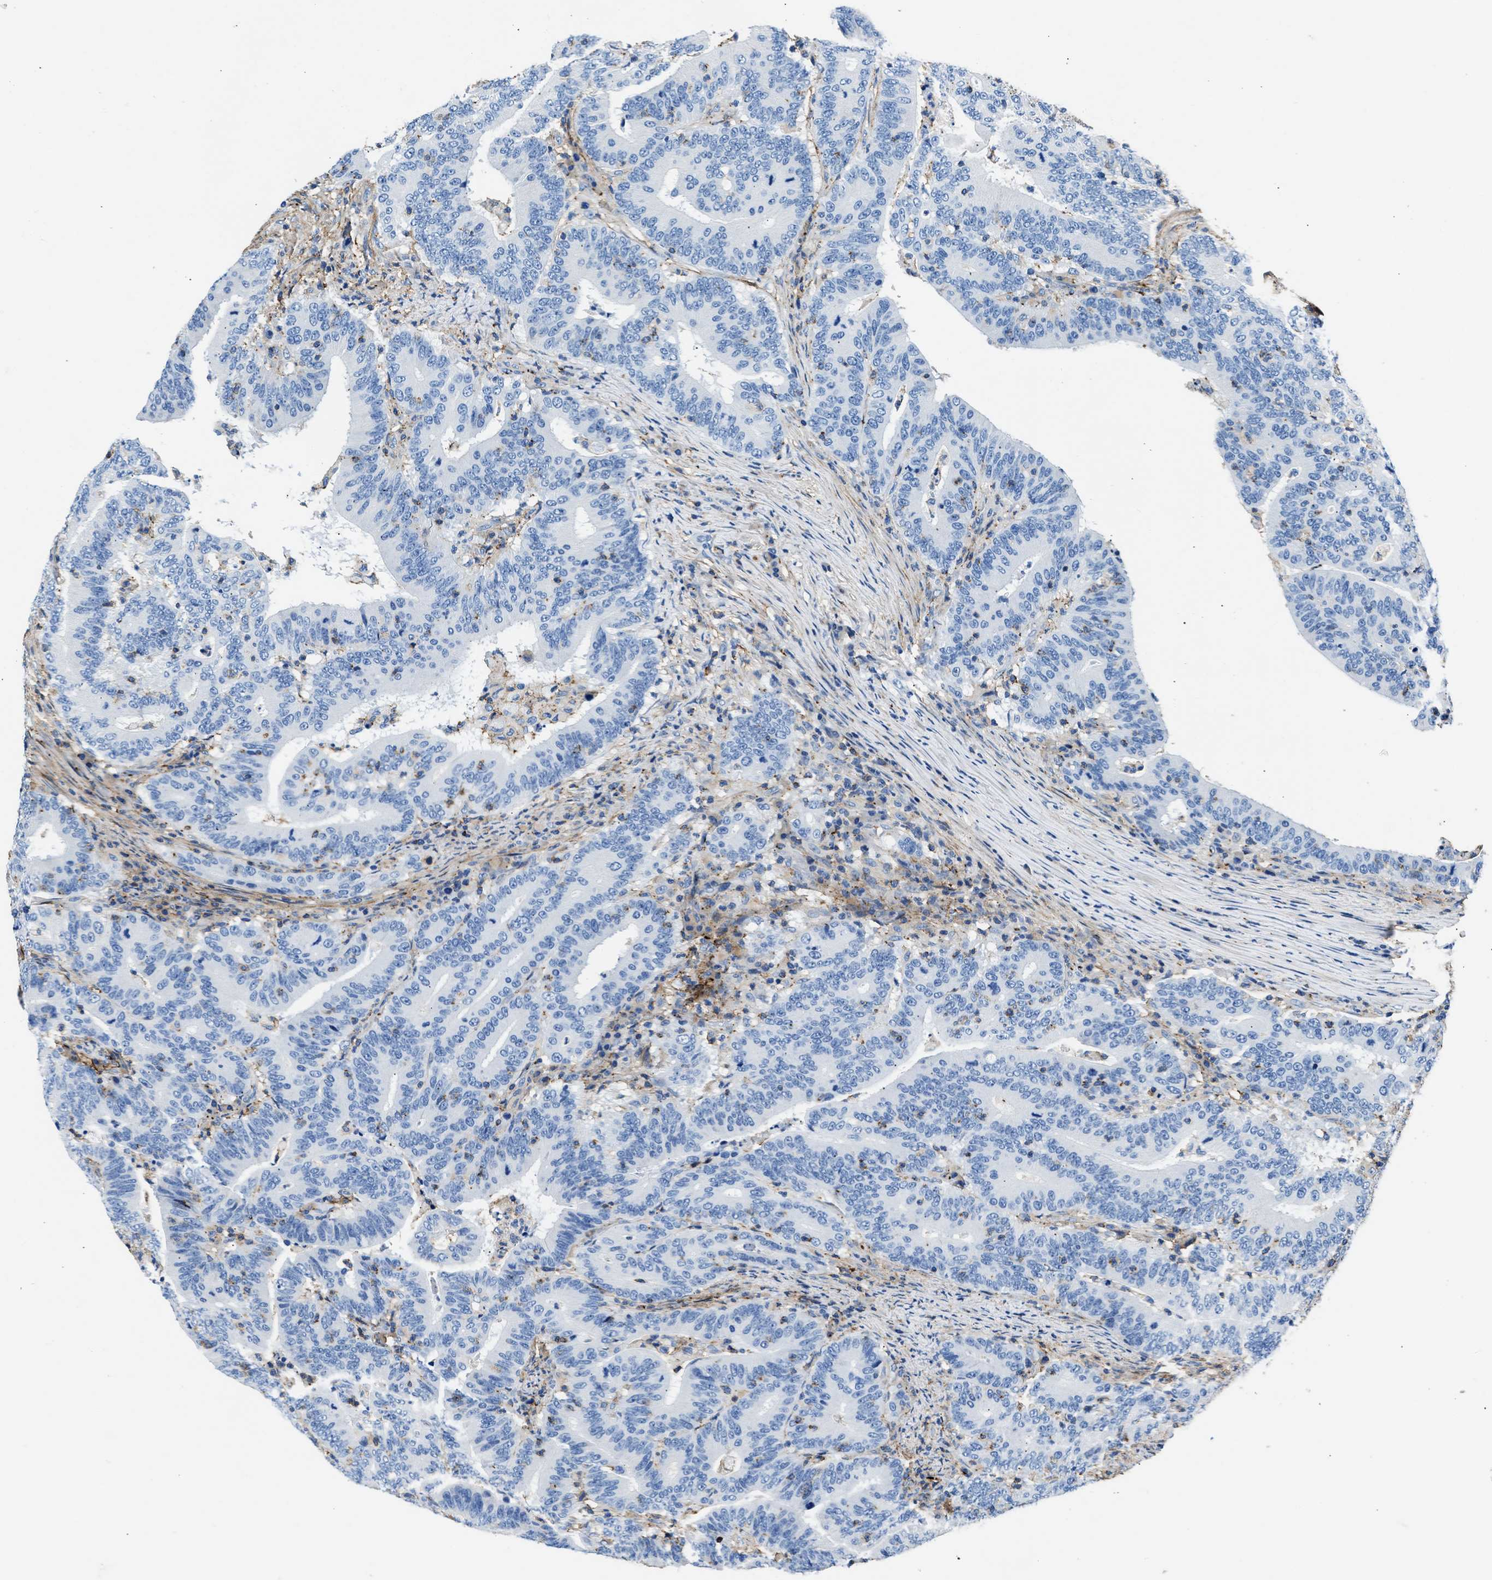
{"staining": {"intensity": "negative", "quantity": "none", "location": "none"}, "tissue": "colorectal cancer", "cell_type": "Tumor cells", "image_type": "cancer", "snomed": [{"axis": "morphology", "description": "Adenocarcinoma, NOS"}, {"axis": "topography", "description": "Colon"}], "caption": "The histopathology image shows no staining of tumor cells in colorectal cancer (adenocarcinoma).", "gene": "KCNQ4", "patient": {"sex": "female", "age": 66}}